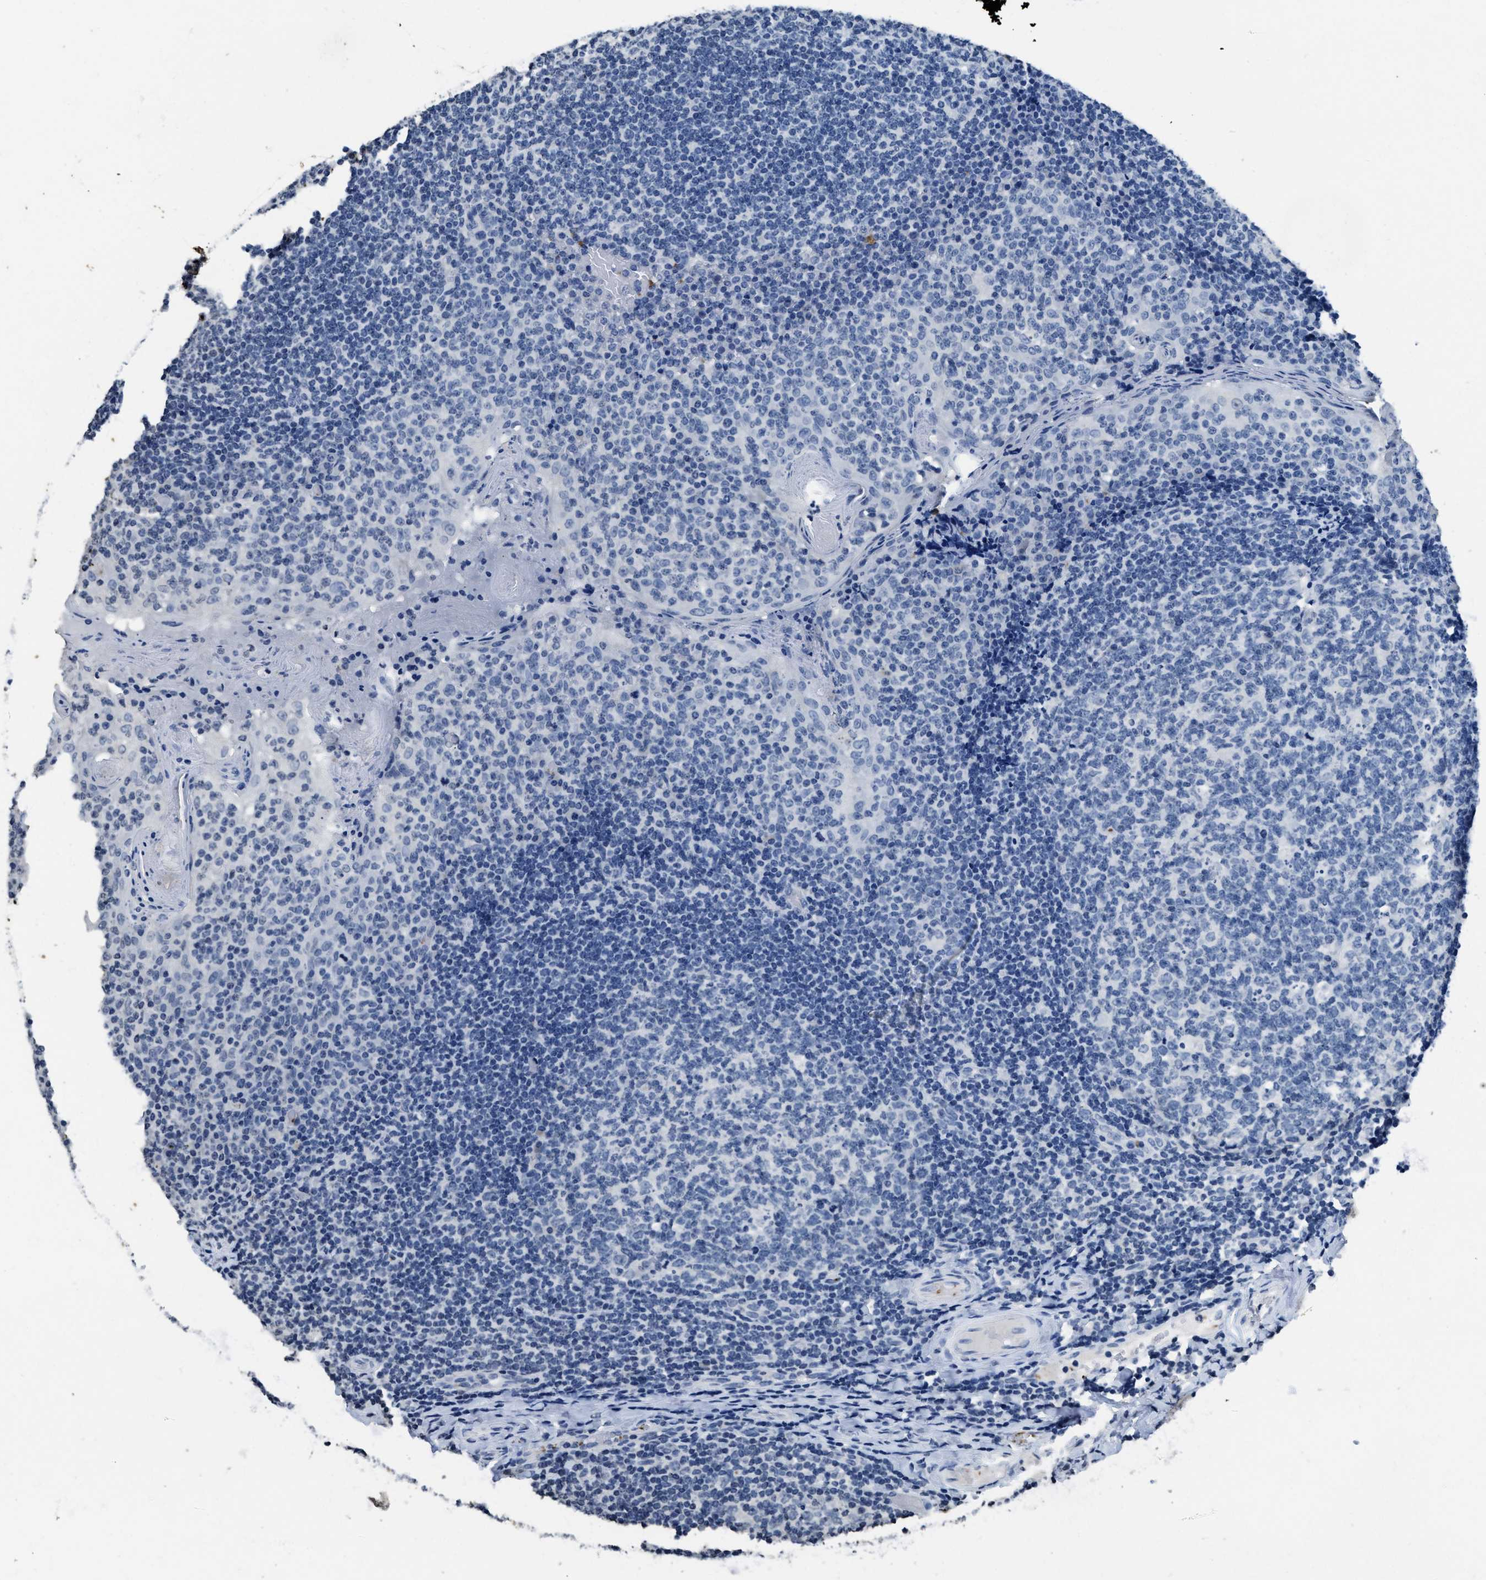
{"staining": {"intensity": "negative", "quantity": "none", "location": "none"}, "tissue": "tonsil", "cell_type": "Germinal center cells", "image_type": "normal", "snomed": [{"axis": "morphology", "description": "Normal tissue, NOS"}, {"axis": "topography", "description": "Tonsil"}], "caption": "This is a photomicrograph of immunohistochemistry (IHC) staining of unremarkable tonsil, which shows no expression in germinal center cells. (DAB immunohistochemistry with hematoxylin counter stain).", "gene": "ITGA2B", "patient": {"sex": "female", "age": 19}}